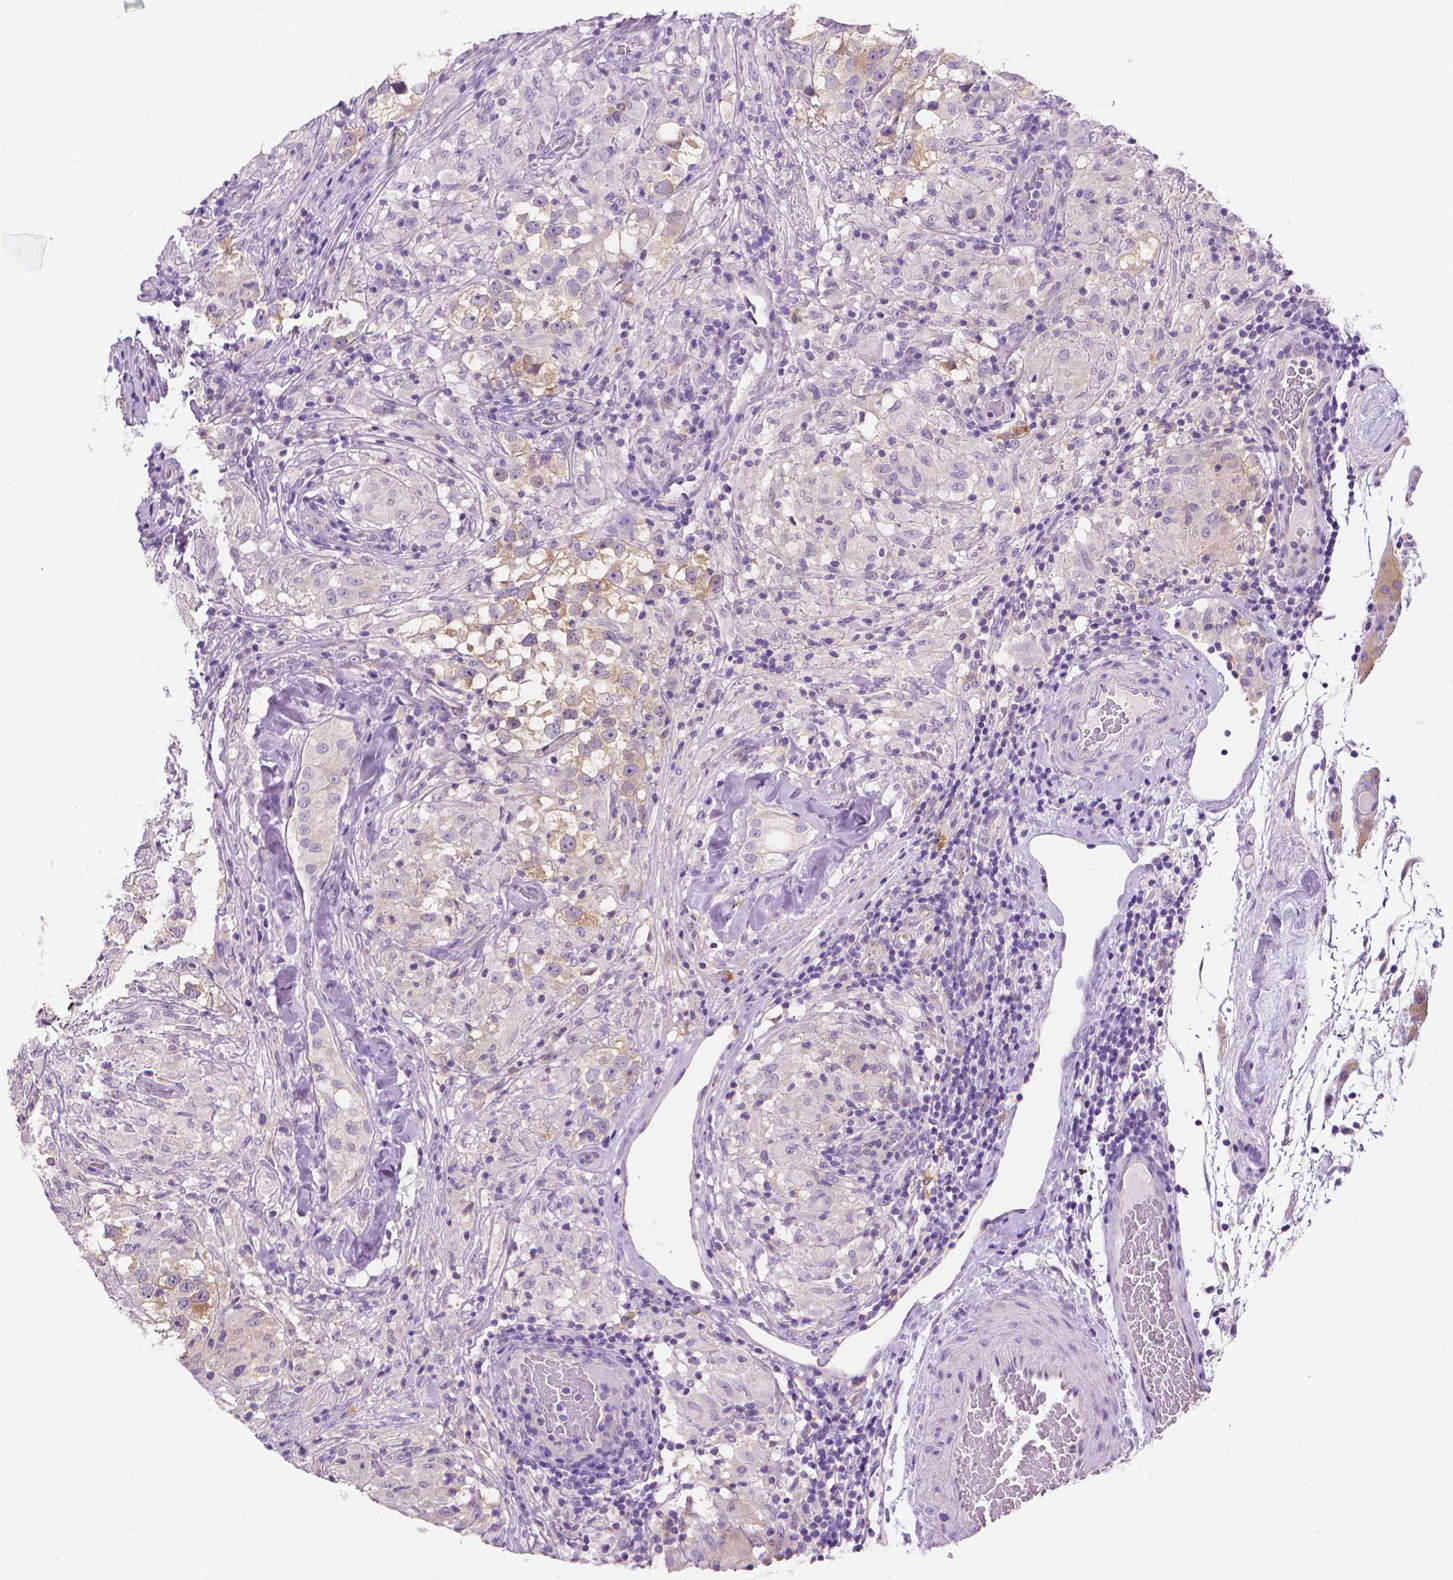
{"staining": {"intensity": "weak", "quantity": "<25%", "location": "cytoplasmic/membranous"}, "tissue": "testis cancer", "cell_type": "Tumor cells", "image_type": "cancer", "snomed": [{"axis": "morphology", "description": "Seminoma, NOS"}, {"axis": "topography", "description": "Testis"}], "caption": "Immunohistochemistry (IHC) histopathology image of testis cancer stained for a protein (brown), which exhibits no positivity in tumor cells. (Stains: DAB immunohistochemistry (IHC) with hematoxylin counter stain, Microscopy: brightfield microscopy at high magnification).", "gene": "FASN", "patient": {"sex": "male", "age": 46}}